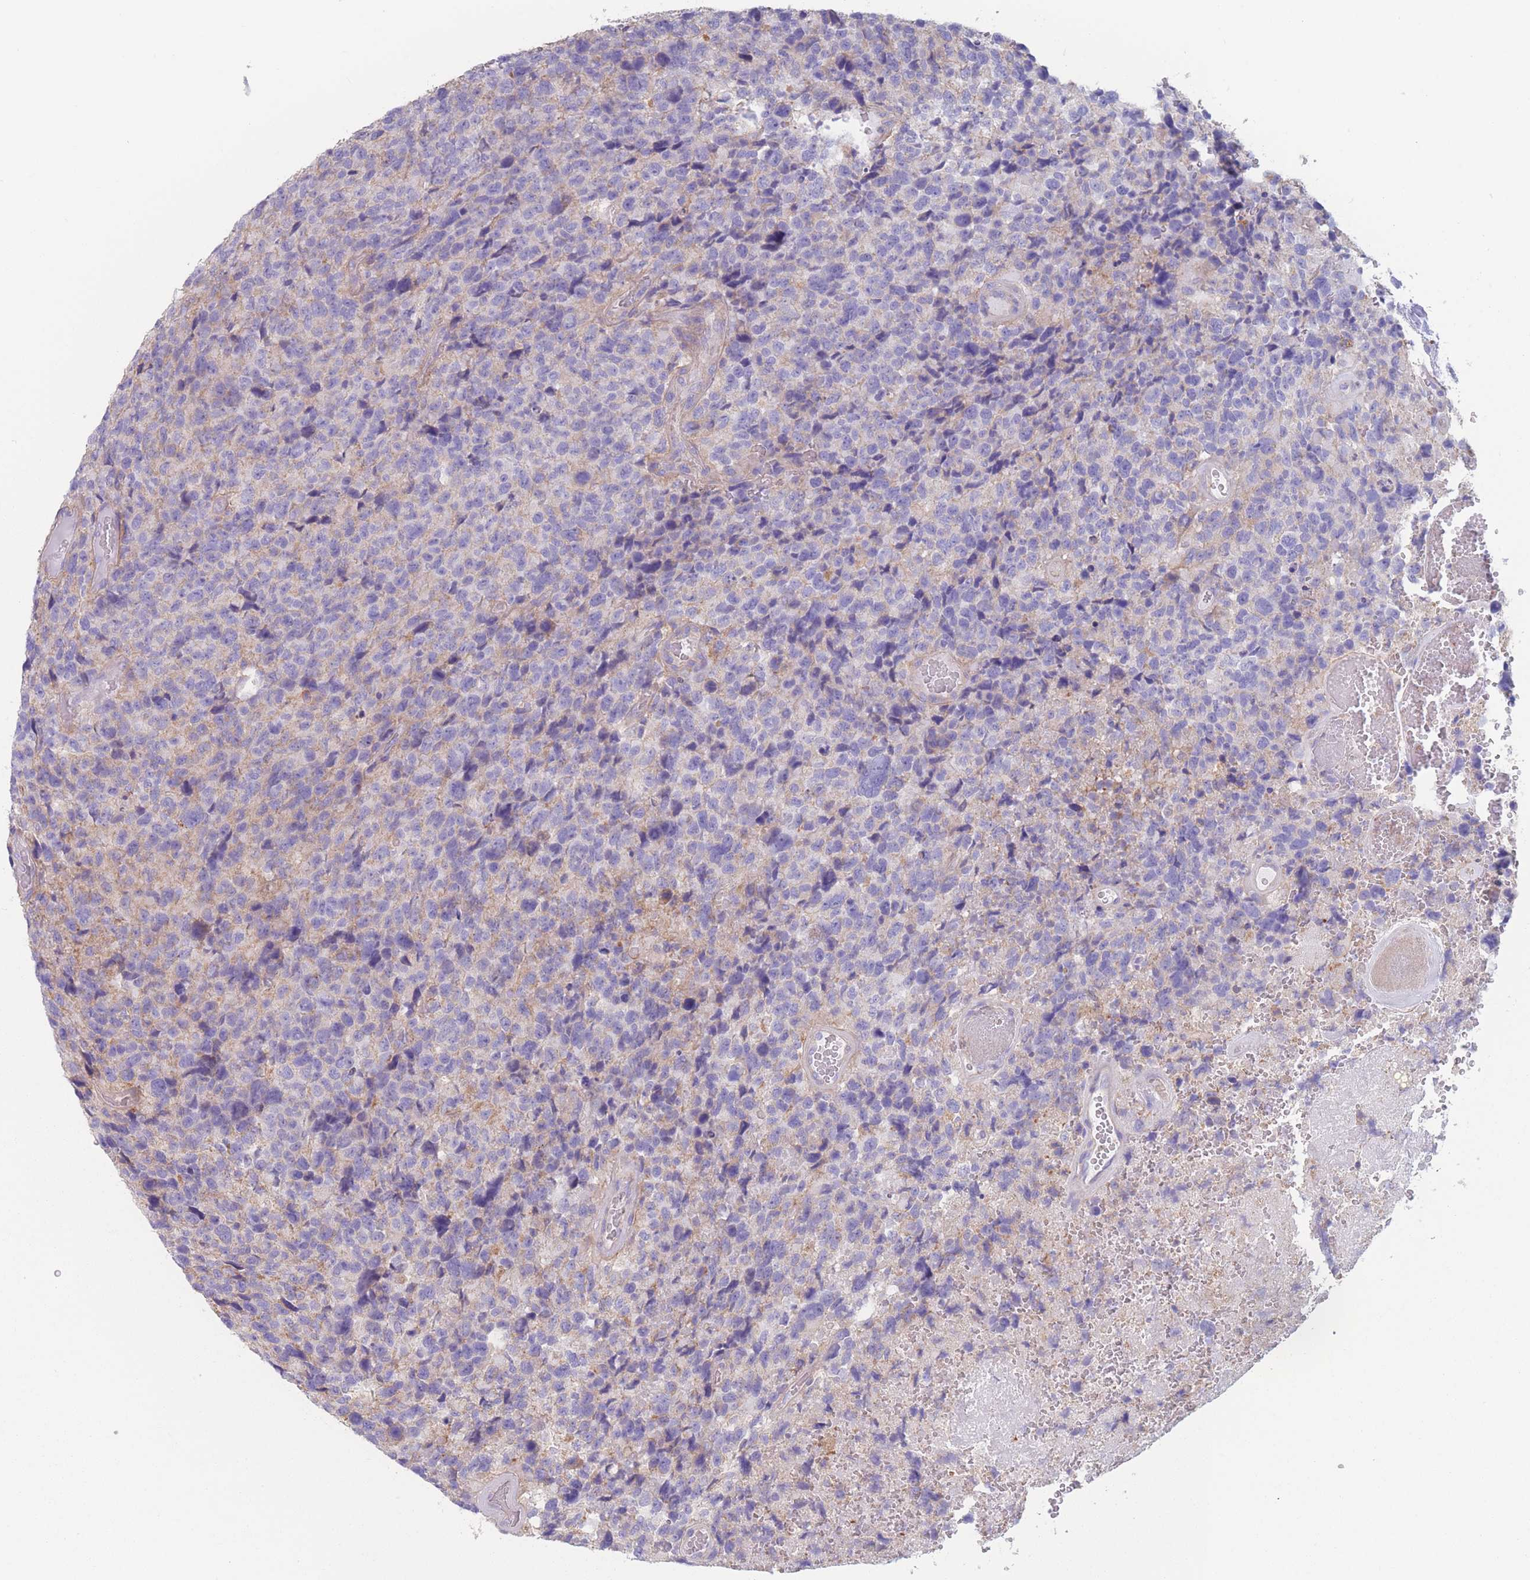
{"staining": {"intensity": "negative", "quantity": "none", "location": "none"}, "tissue": "glioma", "cell_type": "Tumor cells", "image_type": "cancer", "snomed": [{"axis": "morphology", "description": "Glioma, malignant, High grade"}, {"axis": "topography", "description": "Brain"}], "caption": "An immunohistochemistry micrograph of malignant glioma (high-grade) is shown. There is no staining in tumor cells of malignant glioma (high-grade).", "gene": "ADH1A", "patient": {"sex": "male", "age": 69}}